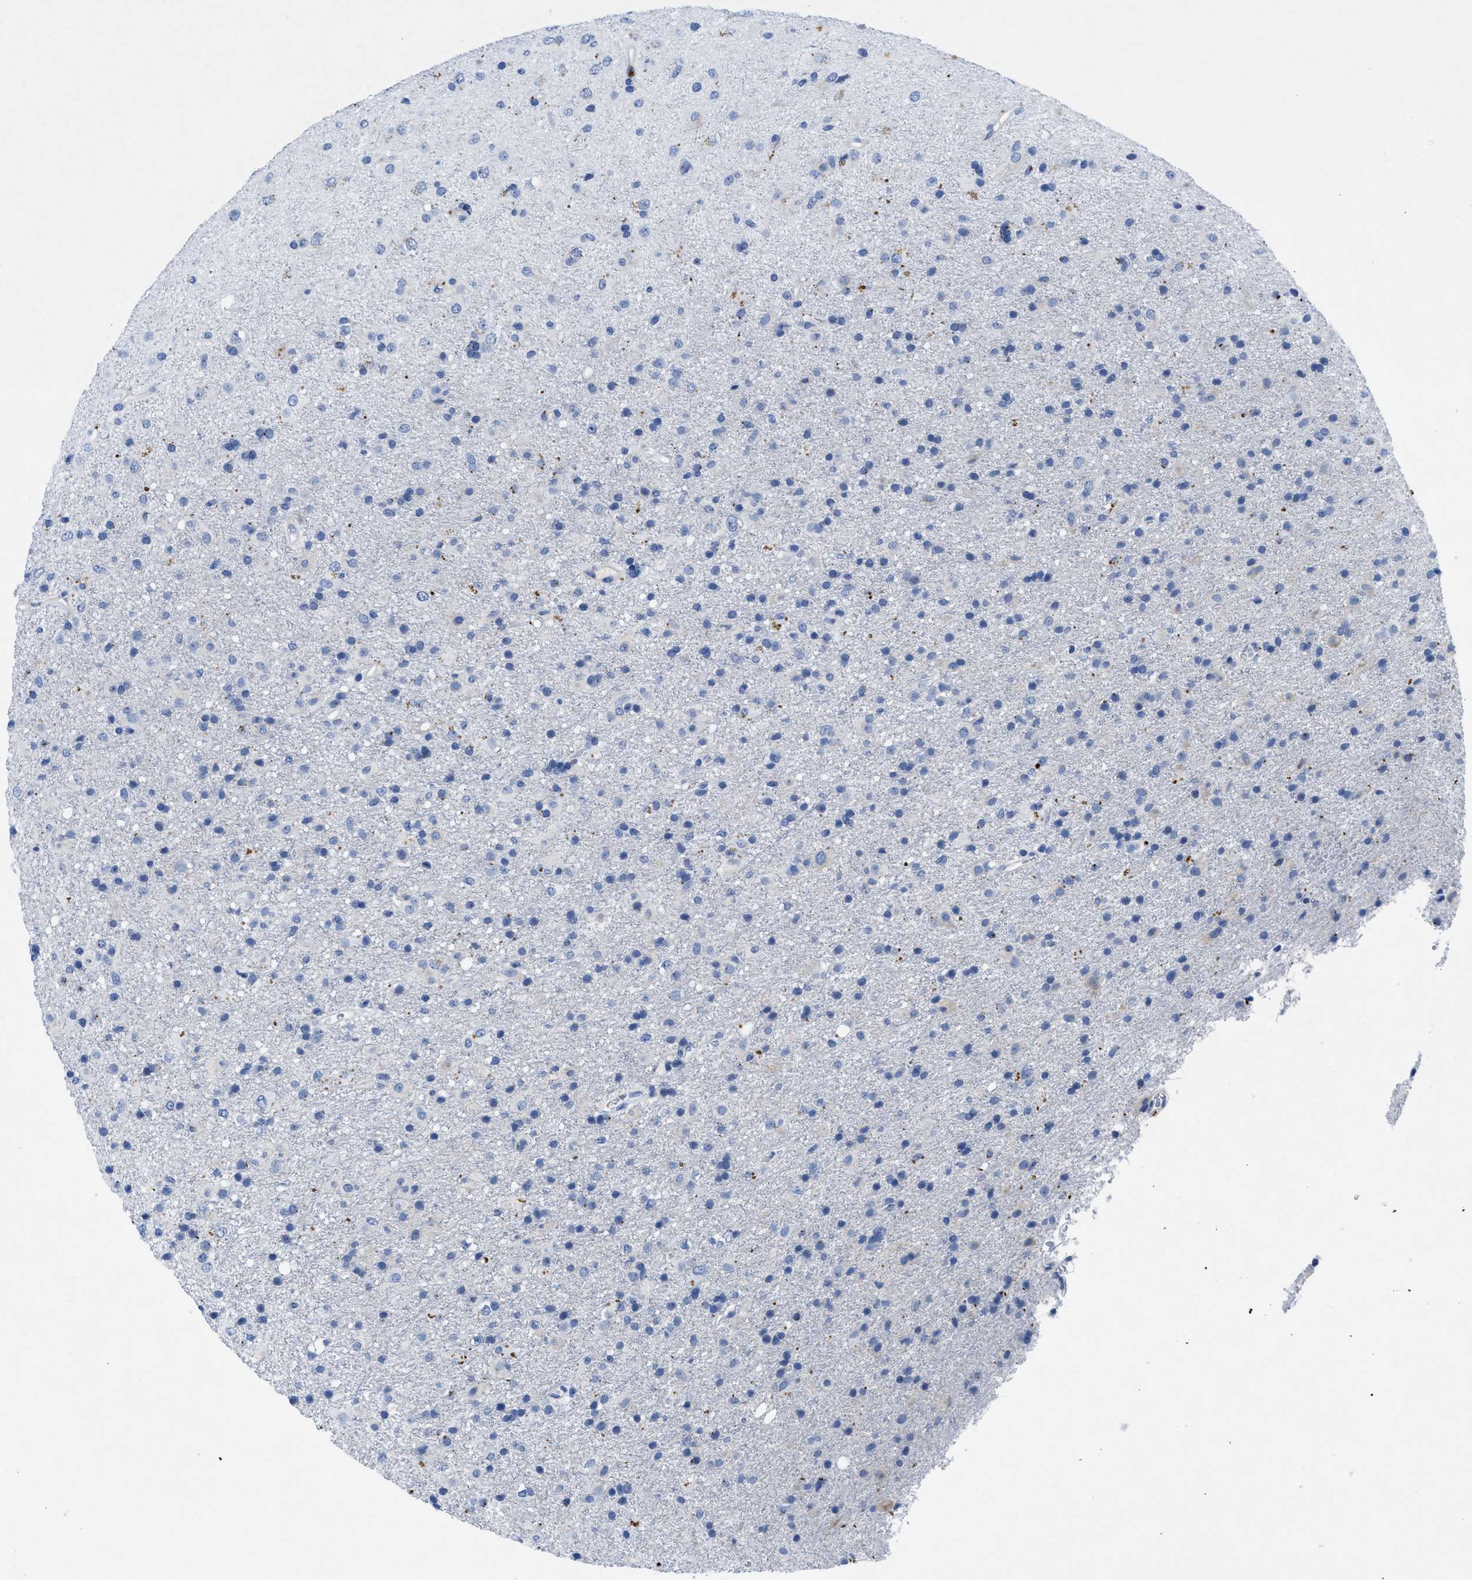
{"staining": {"intensity": "negative", "quantity": "none", "location": "none"}, "tissue": "glioma", "cell_type": "Tumor cells", "image_type": "cancer", "snomed": [{"axis": "morphology", "description": "Glioma, malignant, Low grade"}, {"axis": "topography", "description": "Brain"}], "caption": "Immunohistochemistry of human malignant glioma (low-grade) reveals no positivity in tumor cells.", "gene": "TMEM68", "patient": {"sex": "male", "age": 65}}